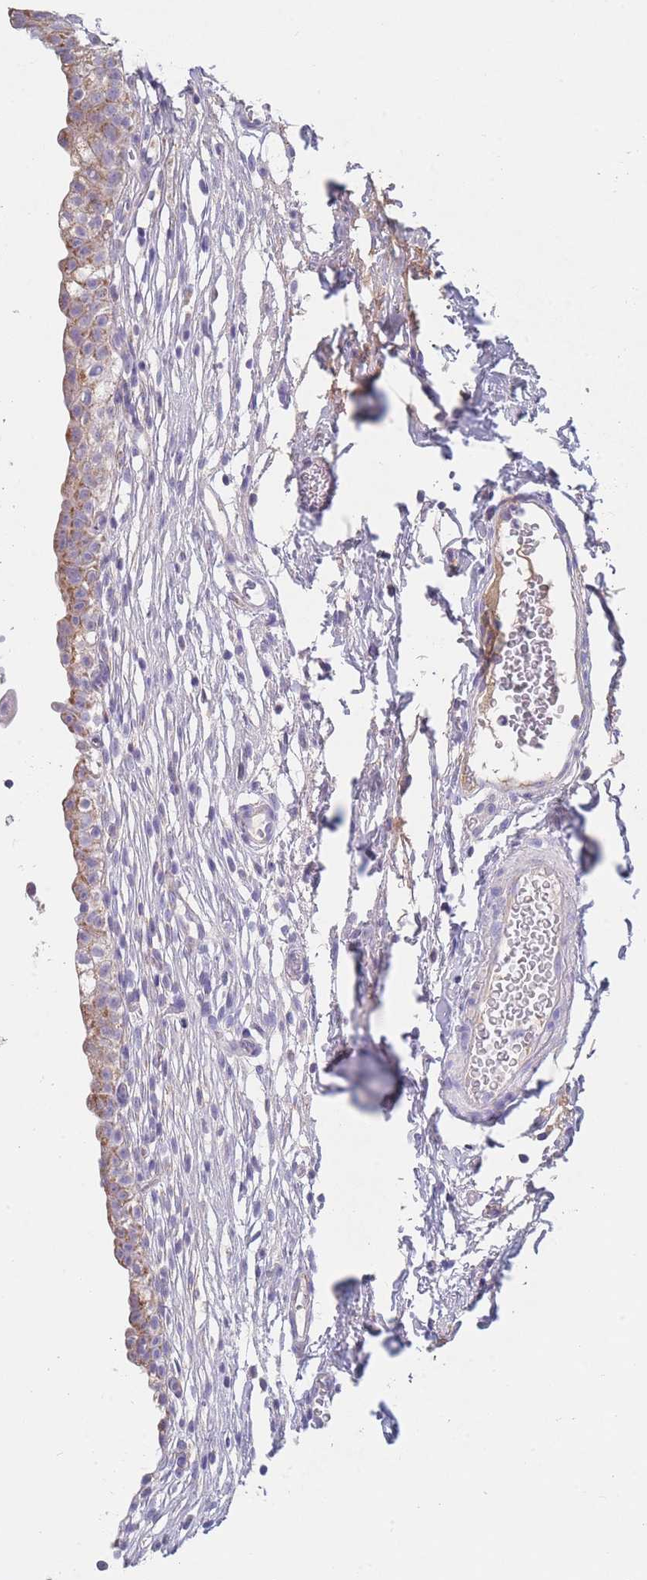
{"staining": {"intensity": "moderate", "quantity": ">75%", "location": "cytoplasmic/membranous"}, "tissue": "urinary bladder", "cell_type": "Urothelial cells", "image_type": "normal", "snomed": [{"axis": "morphology", "description": "Normal tissue, NOS"}, {"axis": "topography", "description": "Urinary bladder"}, {"axis": "topography", "description": "Peripheral nerve tissue"}], "caption": "Protein positivity by immunohistochemistry (IHC) demonstrates moderate cytoplasmic/membranous expression in about >75% of urothelial cells in normal urinary bladder.", "gene": "MRPS14", "patient": {"sex": "male", "age": 55}}